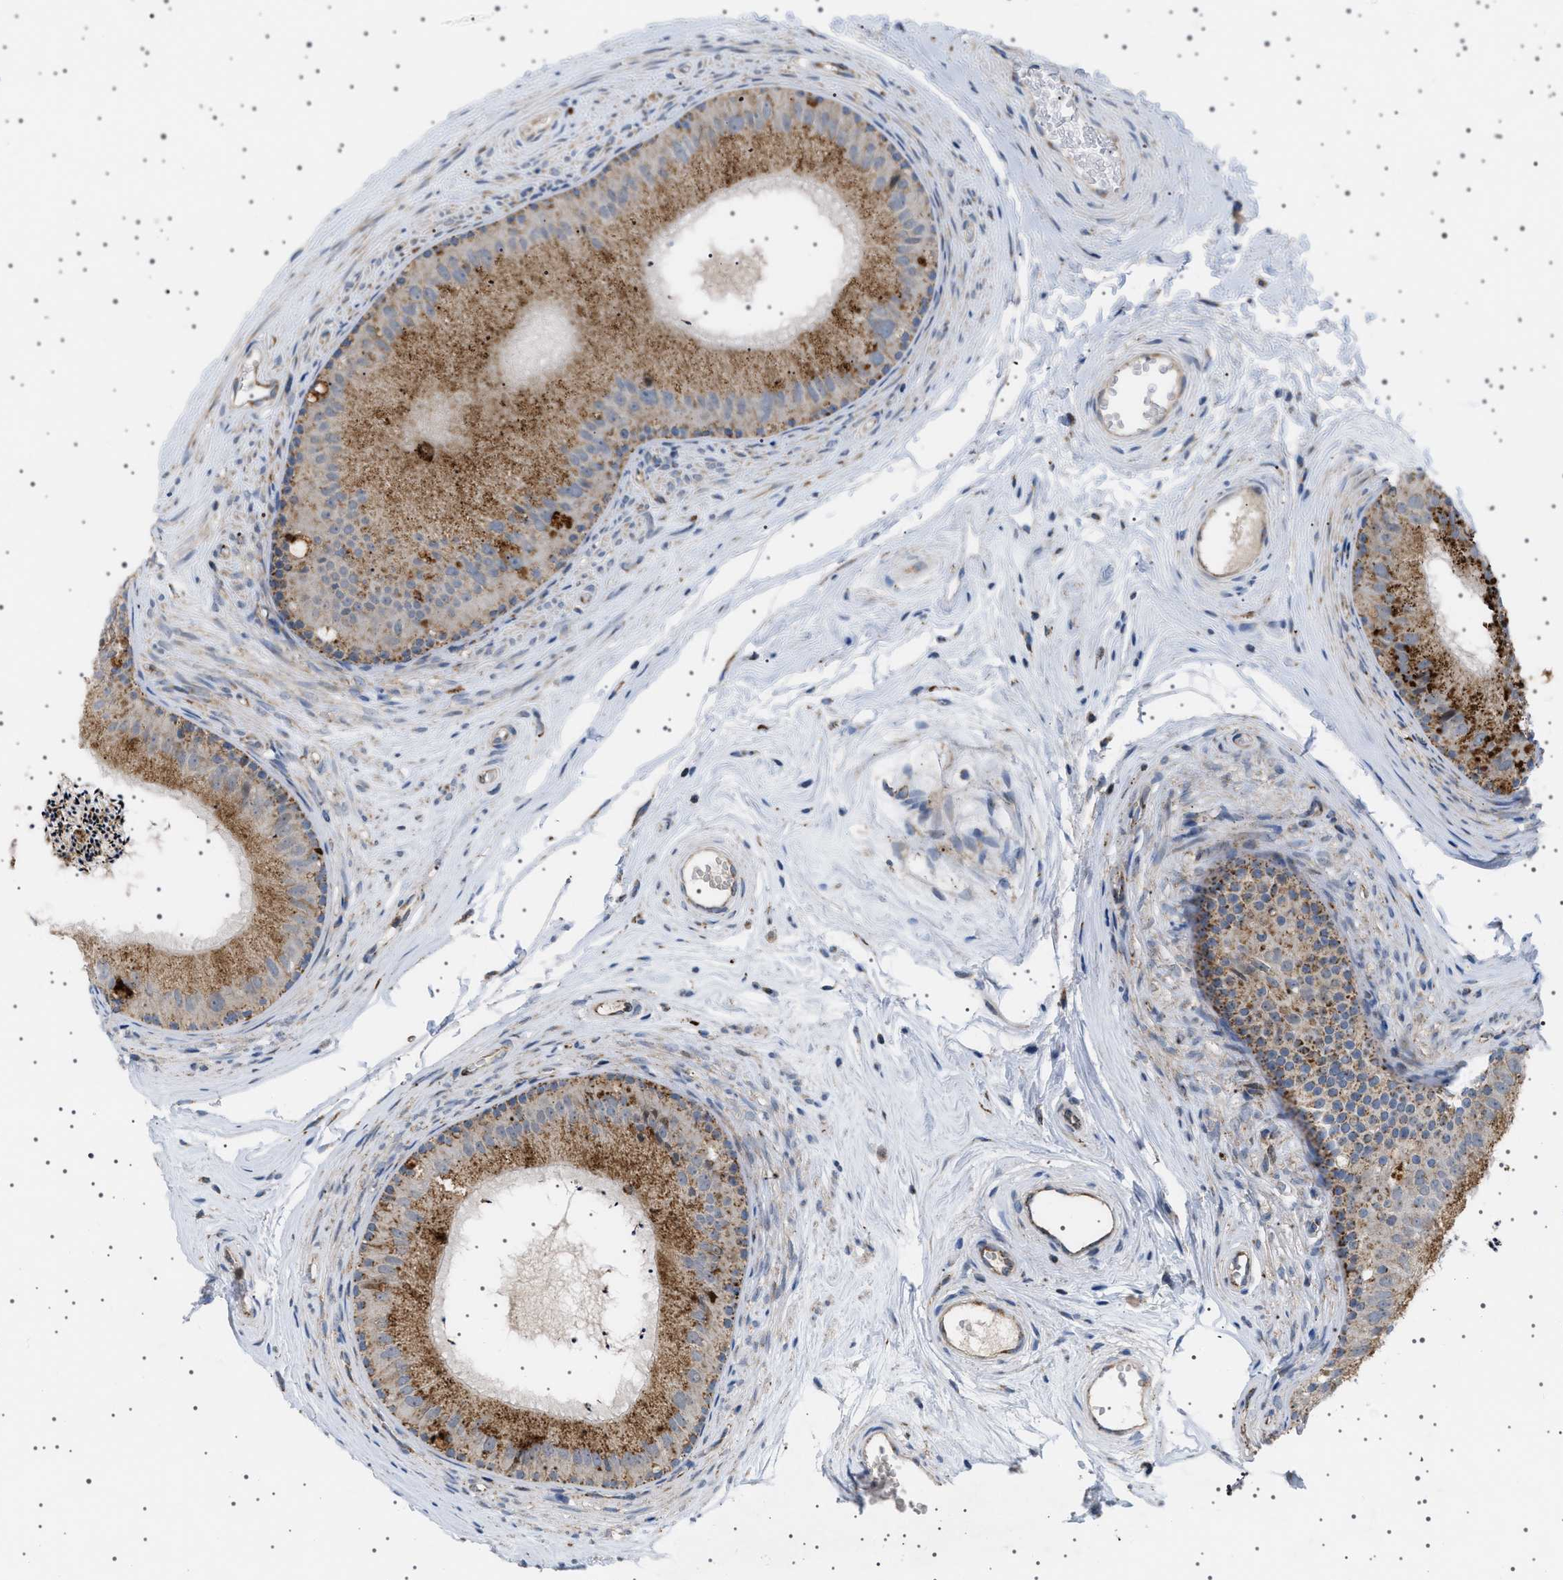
{"staining": {"intensity": "moderate", "quantity": ">75%", "location": "cytoplasmic/membranous"}, "tissue": "epididymis", "cell_type": "Glandular cells", "image_type": "normal", "snomed": [{"axis": "morphology", "description": "Normal tissue, NOS"}, {"axis": "topography", "description": "Epididymis"}], "caption": "Immunohistochemical staining of benign epididymis demonstrates moderate cytoplasmic/membranous protein staining in approximately >75% of glandular cells. The protein of interest is shown in brown color, while the nuclei are stained blue.", "gene": "UBXN8", "patient": {"sex": "male", "age": 56}}